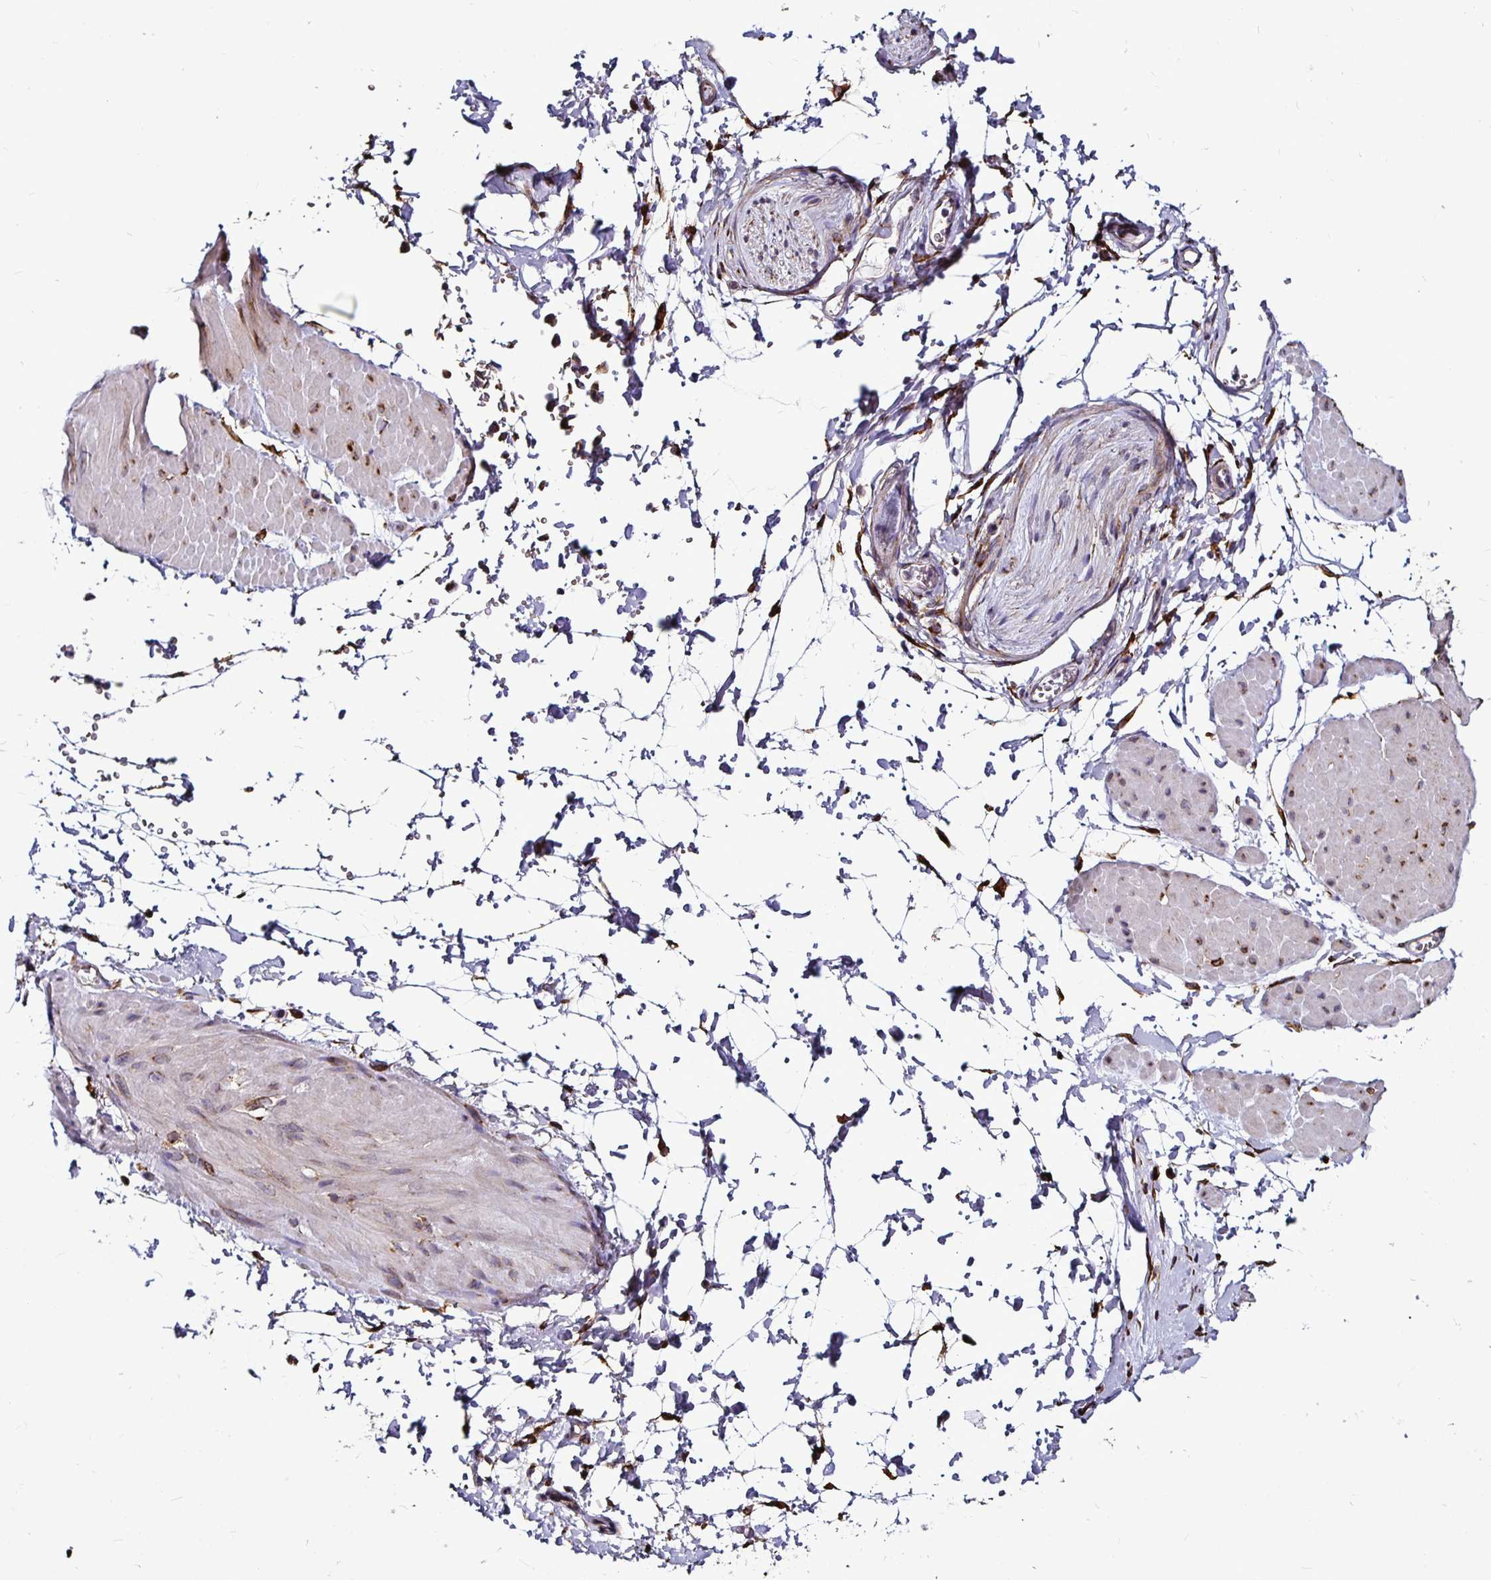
{"staining": {"intensity": "weak", "quantity": "<25%", "location": "cytoplasmic/membranous"}, "tissue": "adipose tissue", "cell_type": "Adipocytes", "image_type": "normal", "snomed": [{"axis": "morphology", "description": "Normal tissue, NOS"}, {"axis": "topography", "description": "Smooth muscle"}, {"axis": "topography", "description": "Peripheral nerve tissue"}], "caption": "This is a micrograph of immunohistochemistry staining of benign adipose tissue, which shows no positivity in adipocytes. The staining is performed using DAB brown chromogen with nuclei counter-stained in using hematoxylin.", "gene": "P4HA2", "patient": {"sex": "male", "age": 58}}